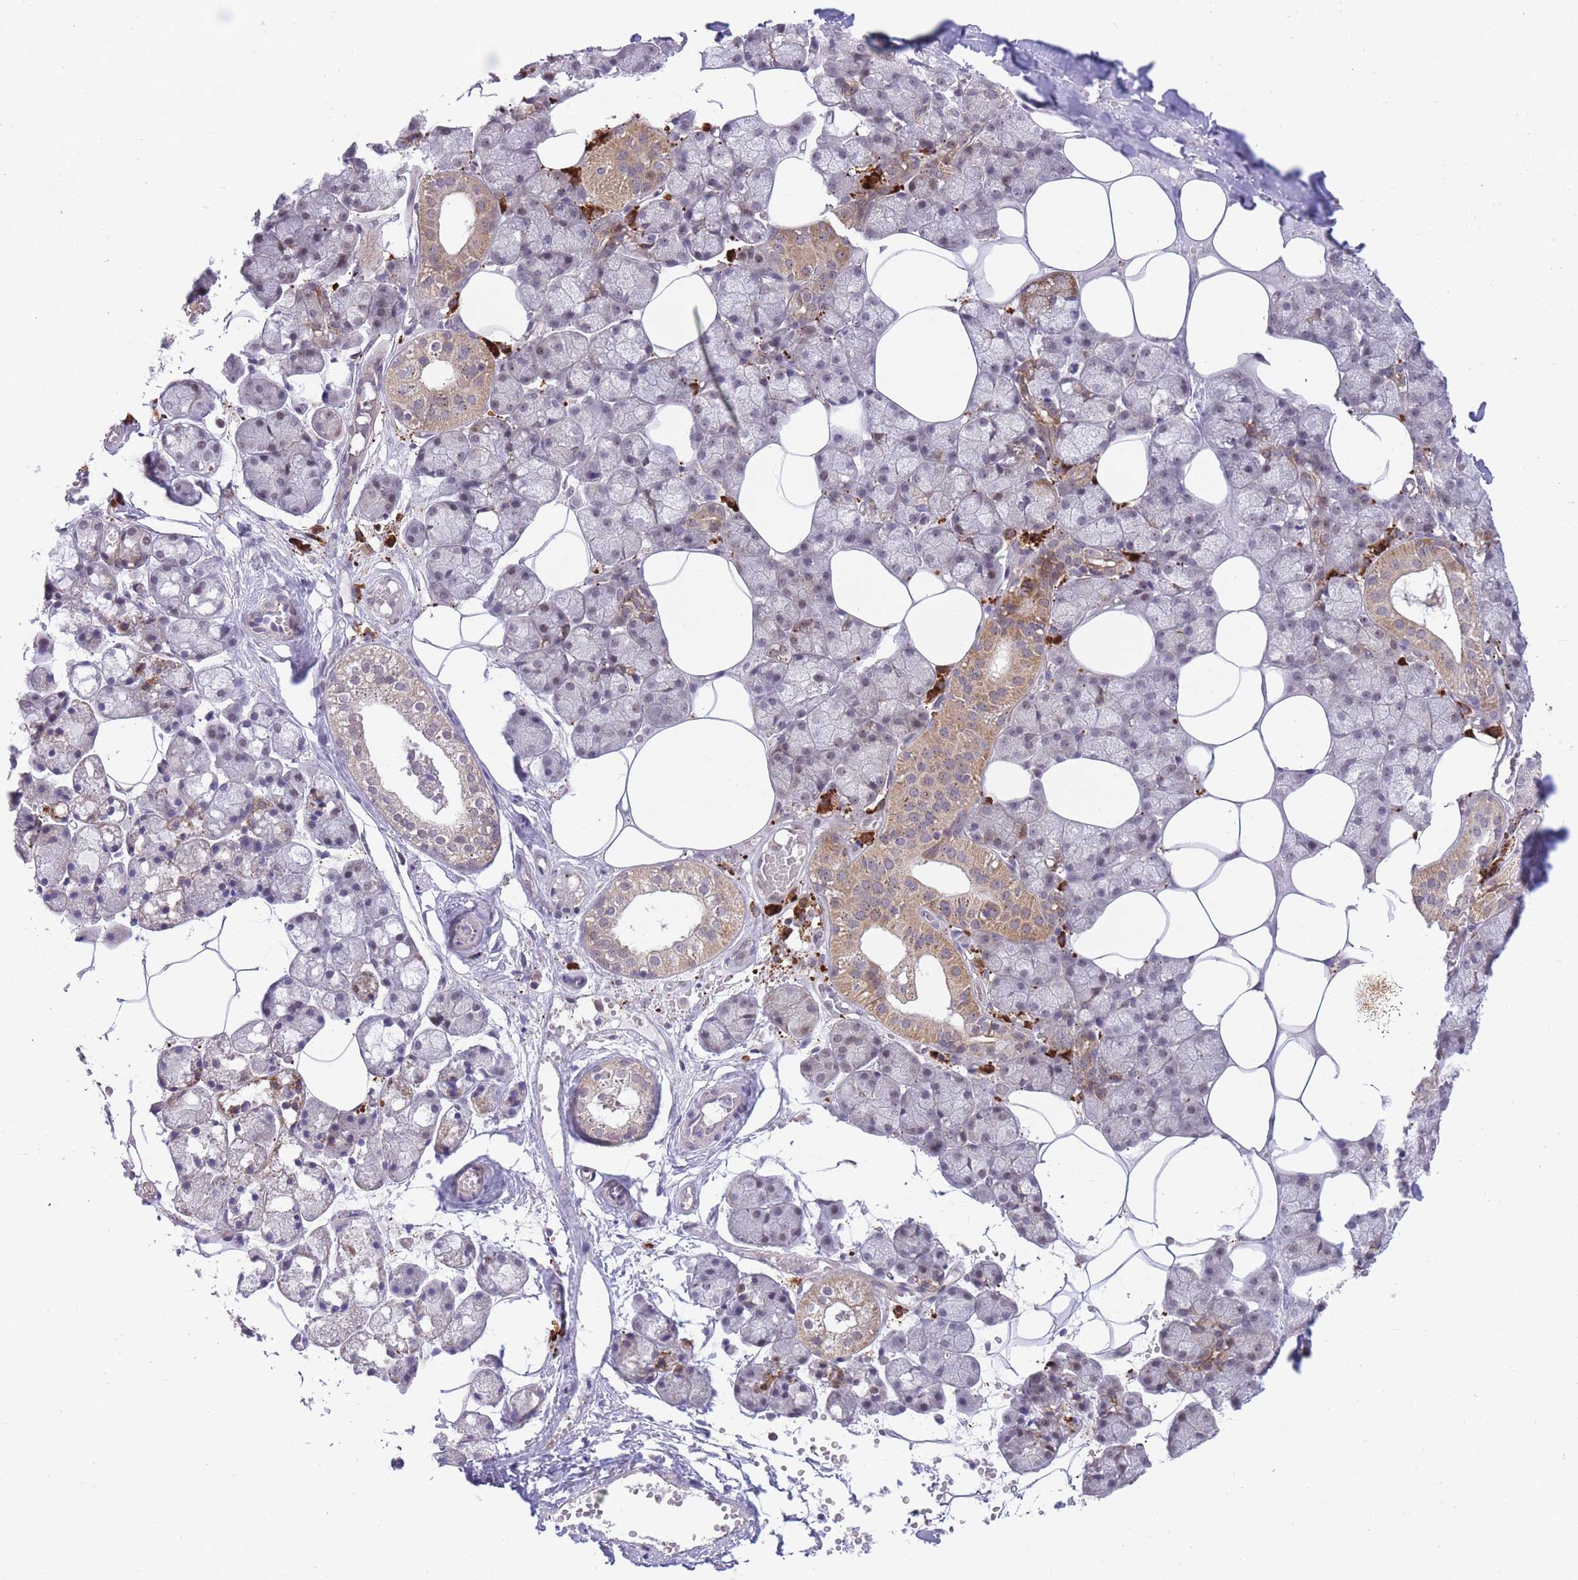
{"staining": {"intensity": "moderate", "quantity": "25%-75%", "location": "cytoplasmic/membranous"}, "tissue": "salivary gland", "cell_type": "Glandular cells", "image_type": "normal", "snomed": [{"axis": "morphology", "description": "Normal tissue, NOS"}, {"axis": "topography", "description": "Salivary gland"}], "caption": "Protein expression by immunohistochemistry shows moderate cytoplasmic/membranous positivity in about 25%-75% of glandular cells in benign salivary gland. The protein of interest is stained brown, and the nuclei are stained in blue (DAB IHC with brightfield microscopy, high magnification).", "gene": "EXOSC8", "patient": {"sex": "male", "age": 62}}